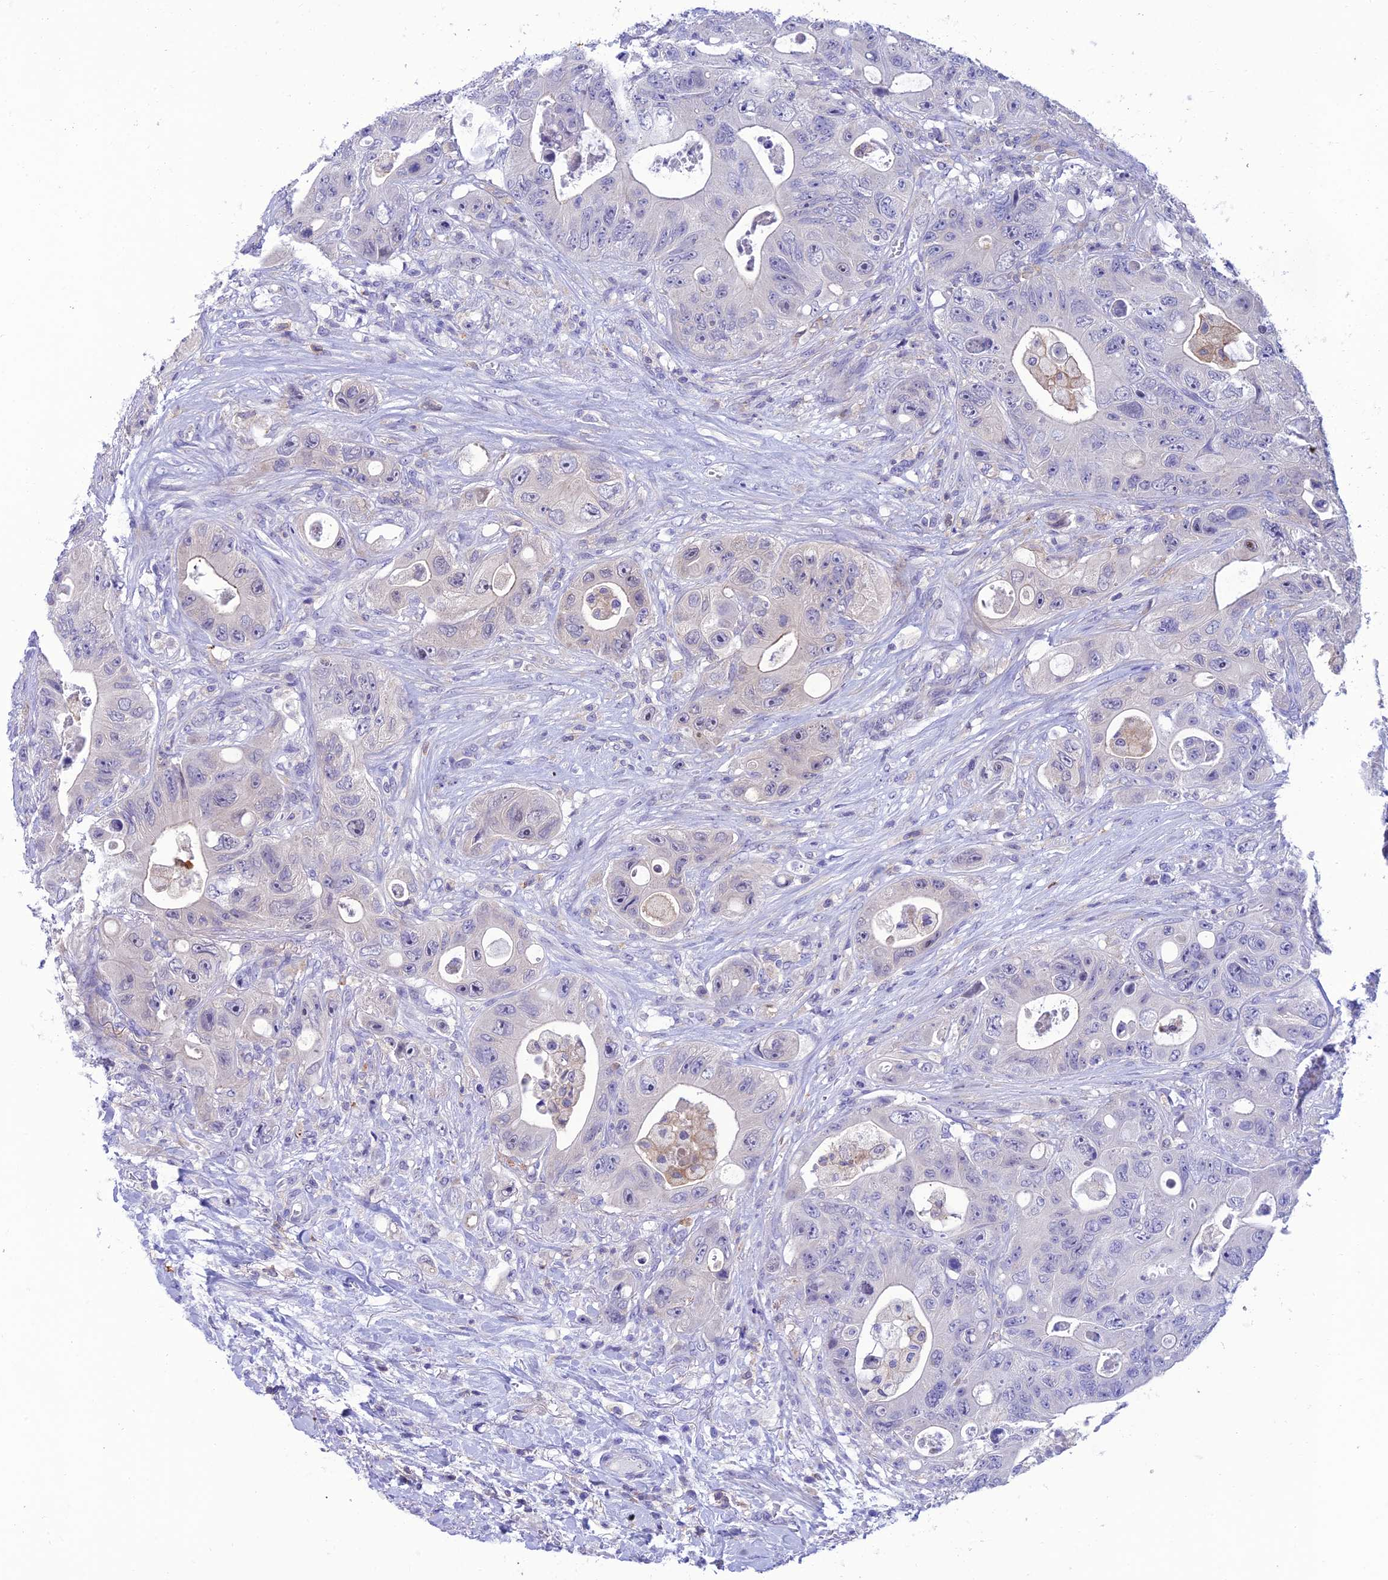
{"staining": {"intensity": "negative", "quantity": "none", "location": "none"}, "tissue": "colorectal cancer", "cell_type": "Tumor cells", "image_type": "cancer", "snomed": [{"axis": "morphology", "description": "Adenocarcinoma, NOS"}, {"axis": "topography", "description": "Colon"}], "caption": "There is no significant staining in tumor cells of colorectal cancer (adenocarcinoma).", "gene": "FAM76A", "patient": {"sex": "female", "age": 46}}